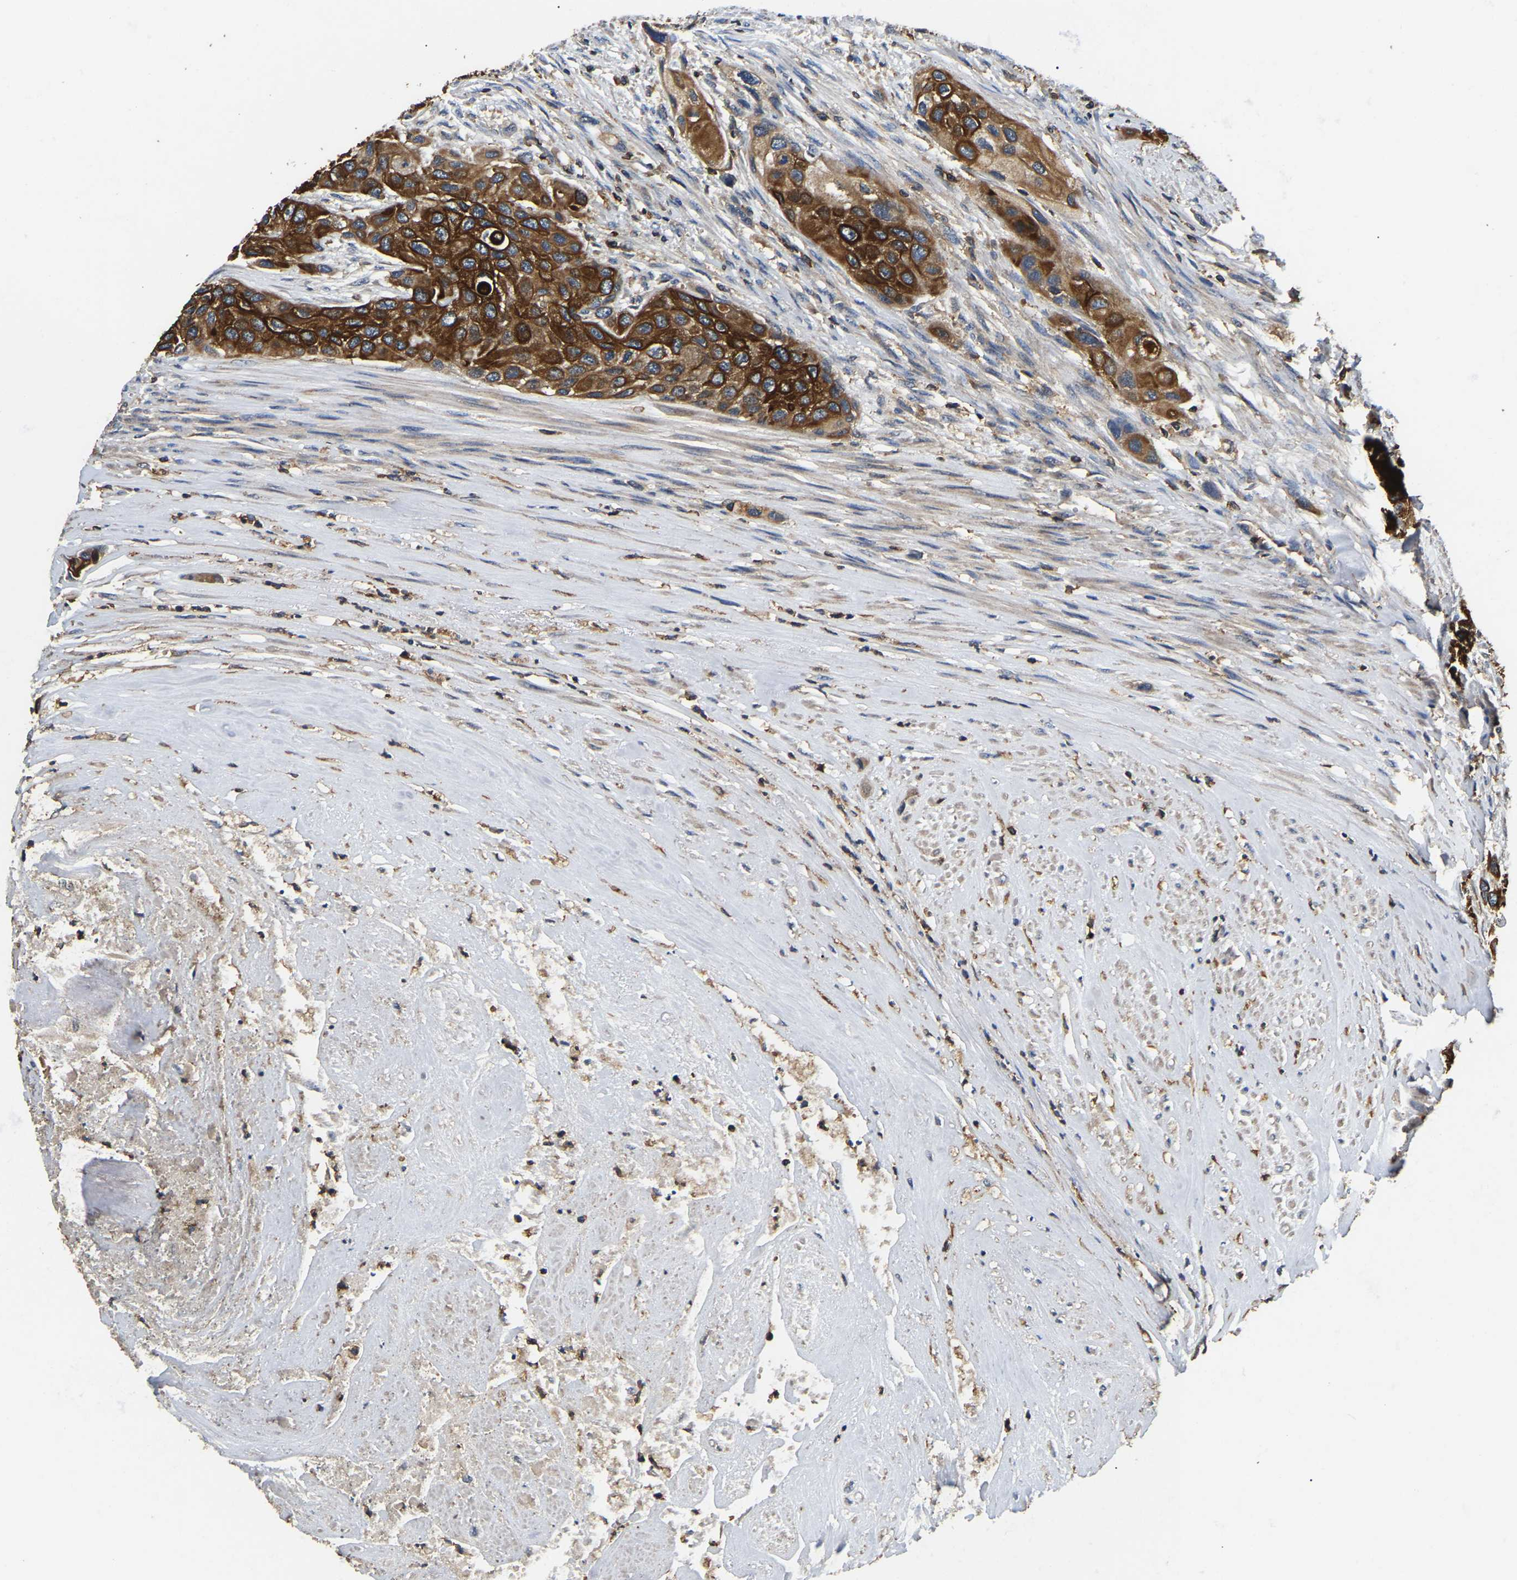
{"staining": {"intensity": "strong", "quantity": ">75%", "location": "cytoplasmic/membranous"}, "tissue": "urothelial cancer", "cell_type": "Tumor cells", "image_type": "cancer", "snomed": [{"axis": "morphology", "description": "Urothelial carcinoma, High grade"}, {"axis": "topography", "description": "Urinary bladder"}], "caption": "A brown stain shows strong cytoplasmic/membranous positivity of a protein in high-grade urothelial carcinoma tumor cells. Ihc stains the protein in brown and the nuclei are stained blue.", "gene": "SMPD2", "patient": {"sex": "female", "age": 56}}